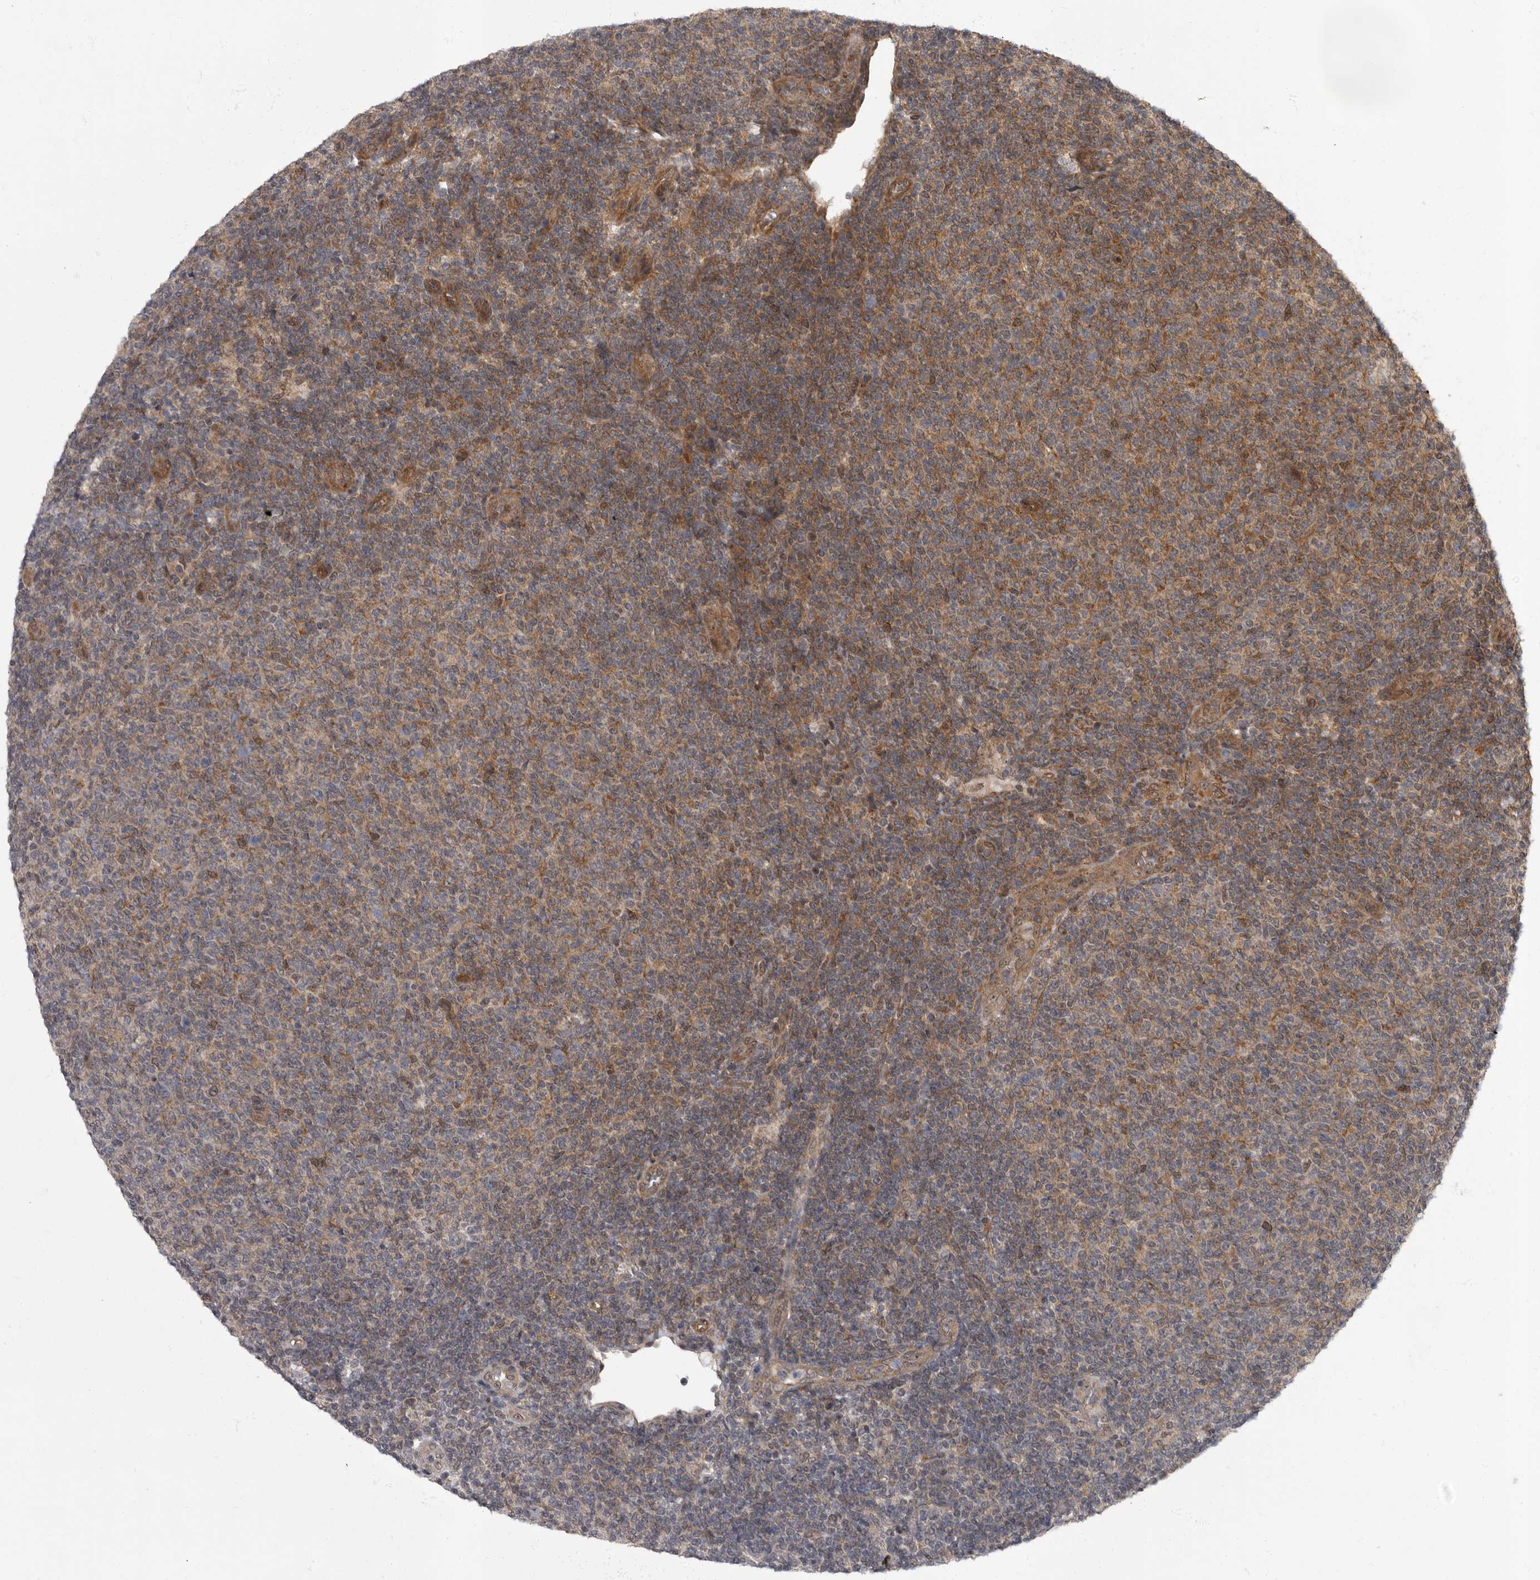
{"staining": {"intensity": "weak", "quantity": "25%-75%", "location": "cytoplasmic/membranous"}, "tissue": "lymphoma", "cell_type": "Tumor cells", "image_type": "cancer", "snomed": [{"axis": "morphology", "description": "Malignant lymphoma, non-Hodgkin's type, Low grade"}, {"axis": "topography", "description": "Lymph node"}], "caption": "Brown immunohistochemical staining in human malignant lymphoma, non-Hodgkin's type (low-grade) demonstrates weak cytoplasmic/membranous expression in approximately 25%-75% of tumor cells.", "gene": "VPS50", "patient": {"sex": "male", "age": 66}}